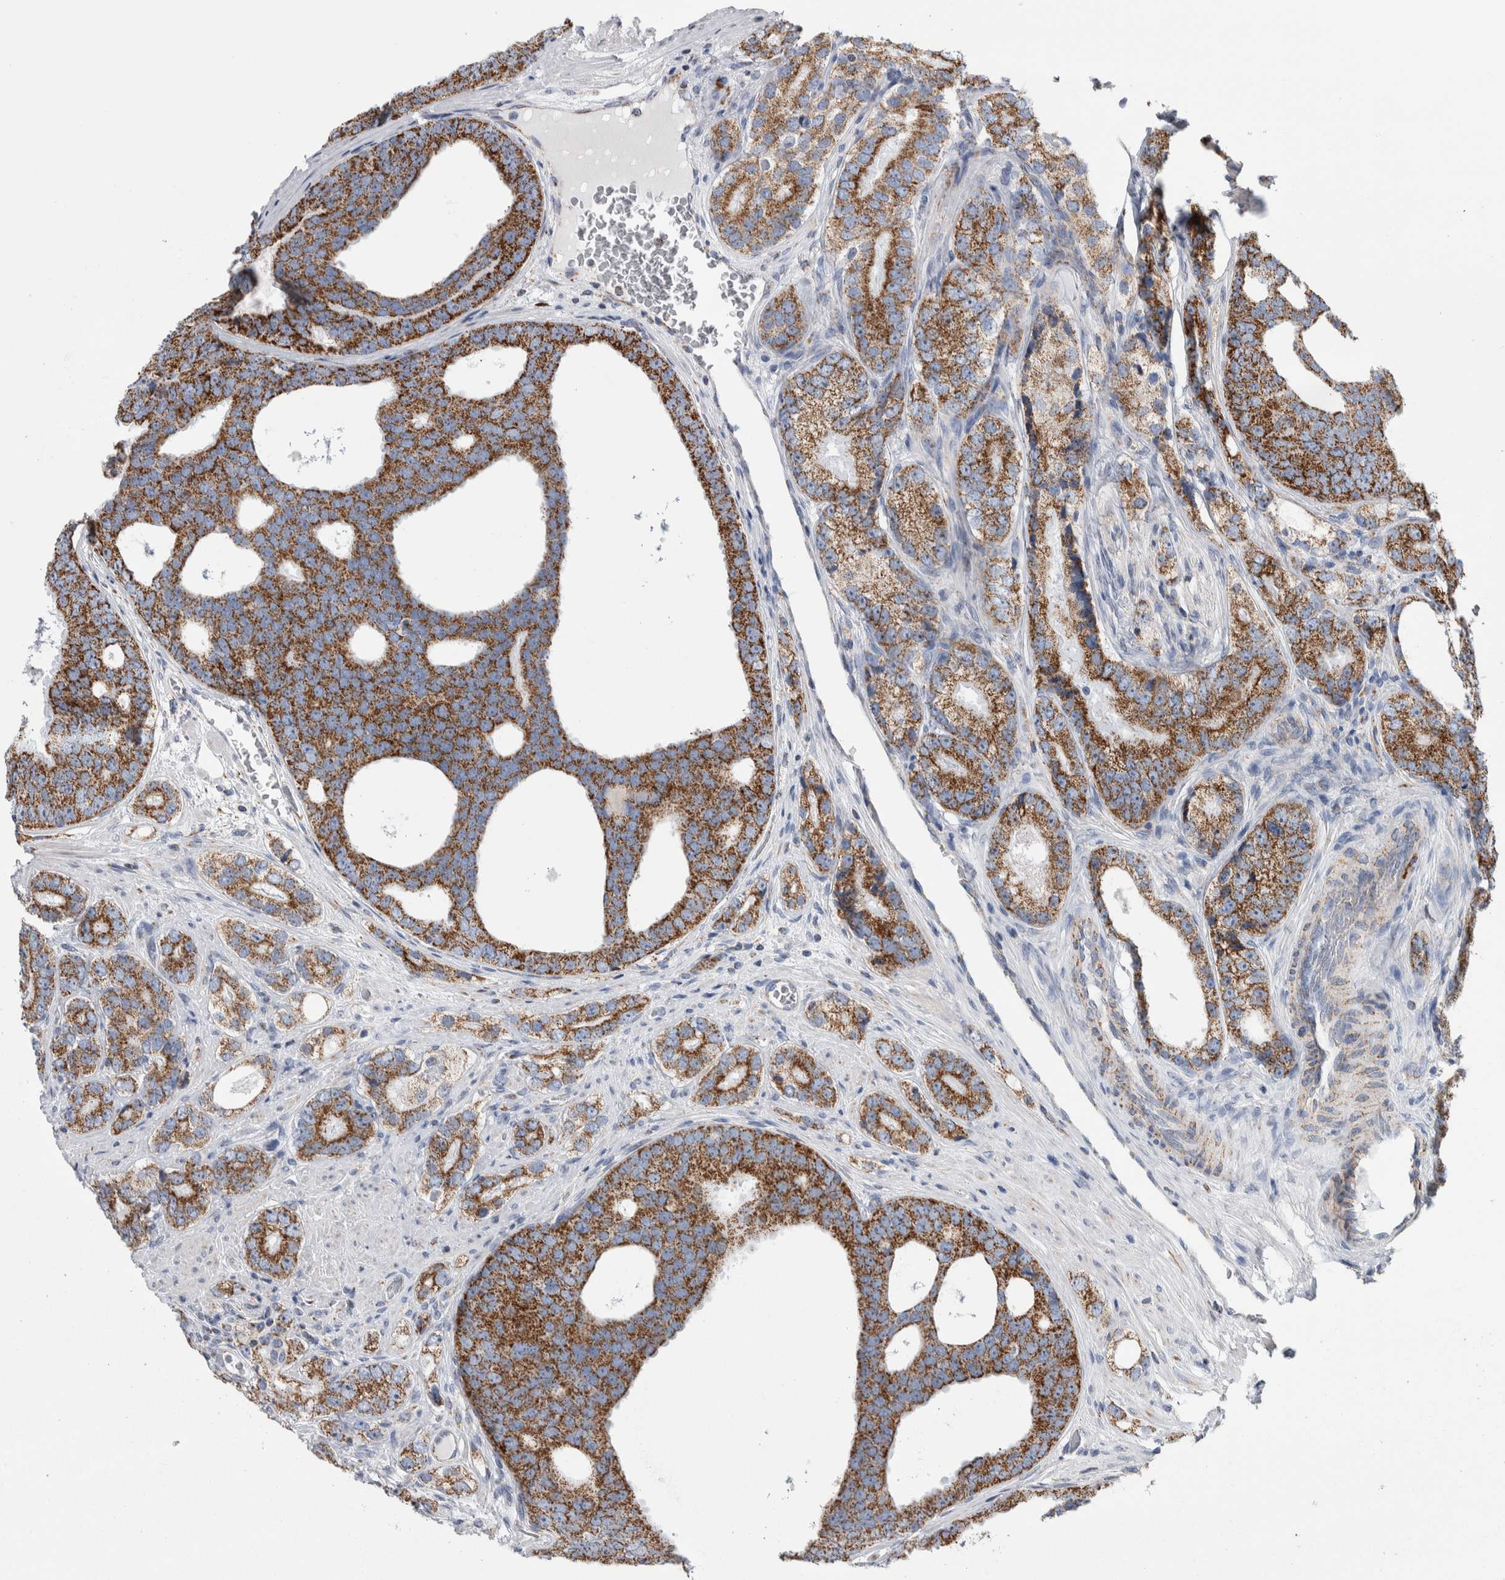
{"staining": {"intensity": "moderate", "quantity": ">75%", "location": "cytoplasmic/membranous"}, "tissue": "prostate cancer", "cell_type": "Tumor cells", "image_type": "cancer", "snomed": [{"axis": "morphology", "description": "Adenocarcinoma, High grade"}, {"axis": "topography", "description": "Prostate"}], "caption": "This micrograph shows IHC staining of human high-grade adenocarcinoma (prostate), with medium moderate cytoplasmic/membranous expression in approximately >75% of tumor cells.", "gene": "ETFA", "patient": {"sex": "male", "age": 56}}